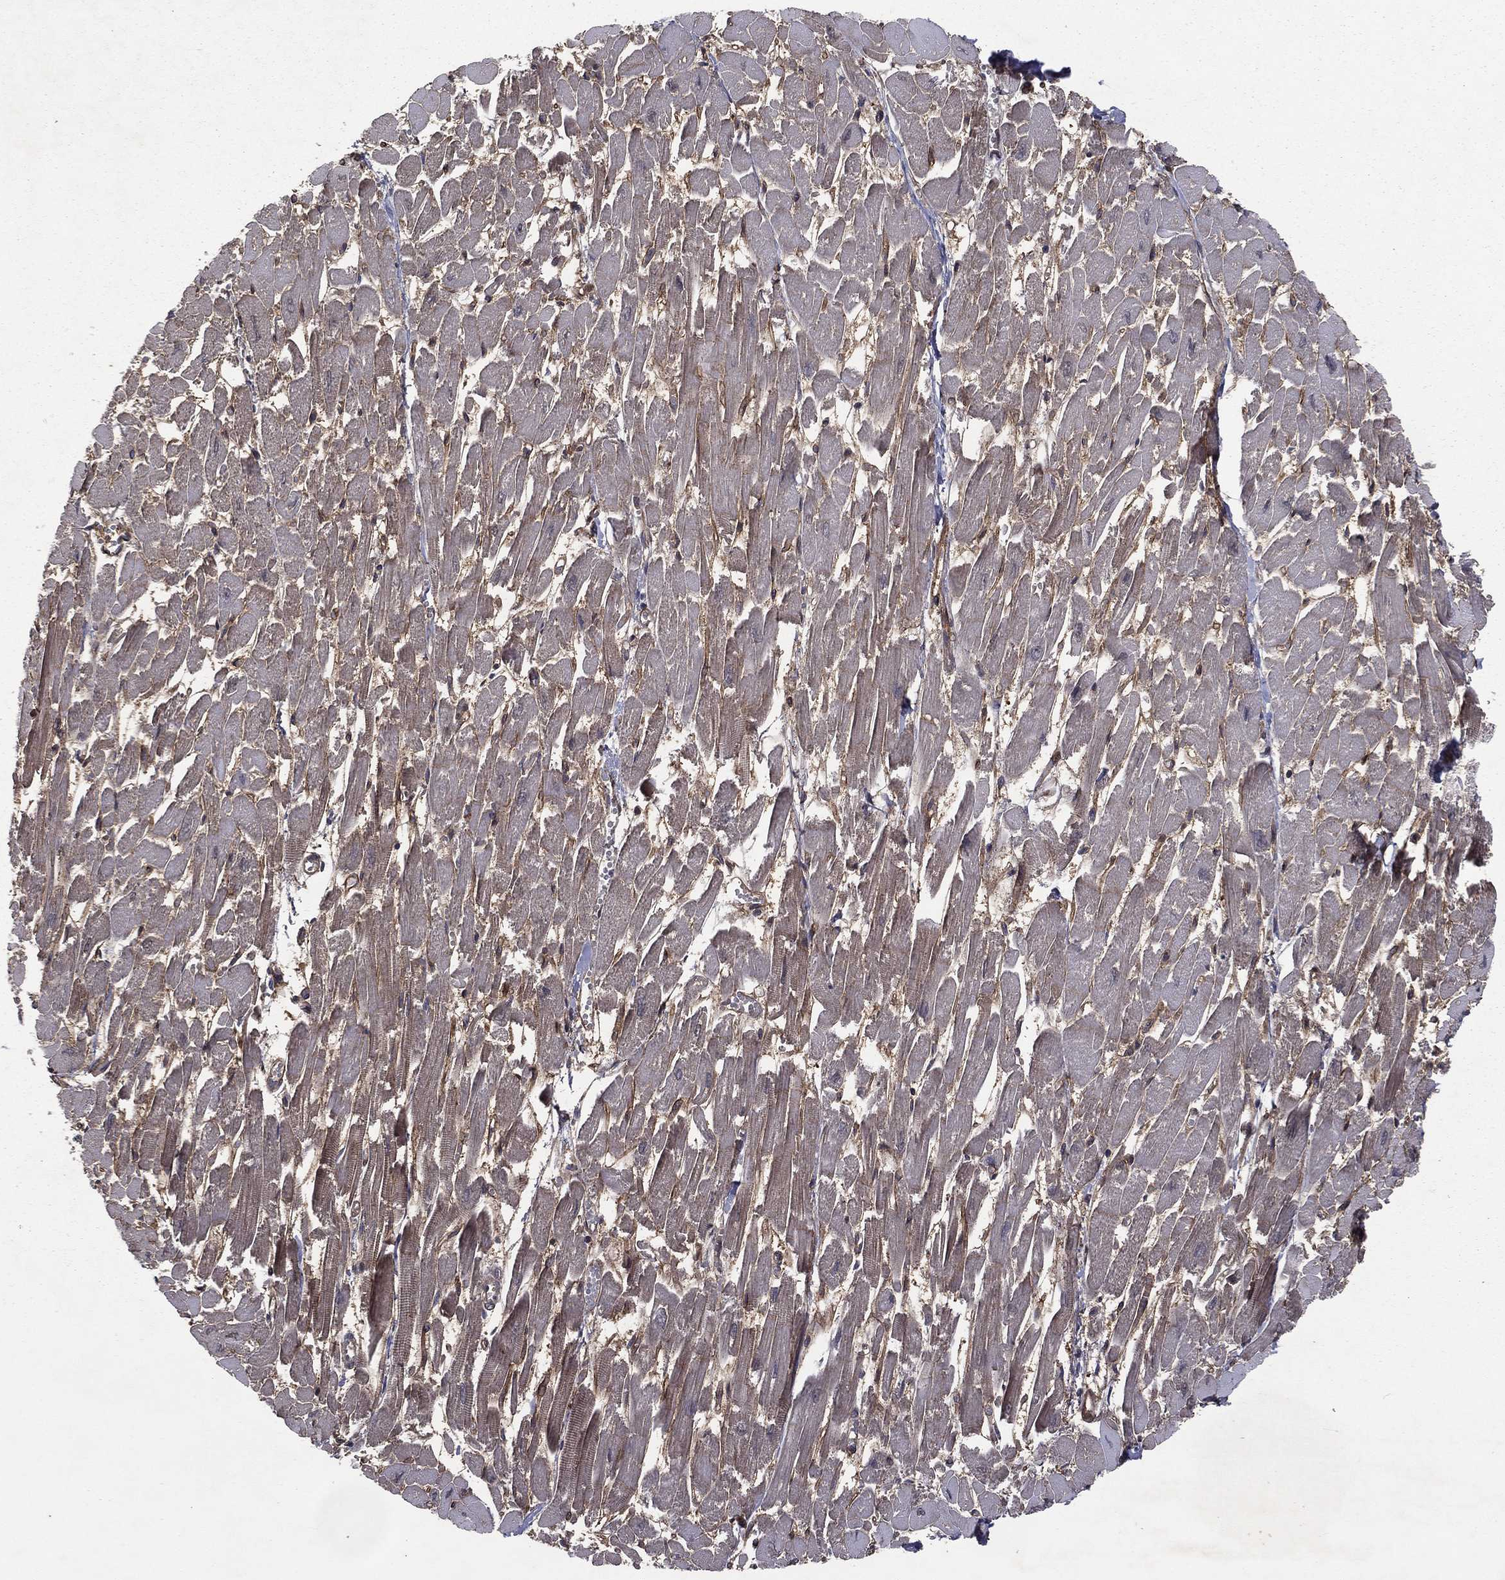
{"staining": {"intensity": "weak", "quantity": "<25%", "location": "cytoplasmic/membranous"}, "tissue": "heart muscle", "cell_type": "Cardiomyocytes", "image_type": "normal", "snomed": [{"axis": "morphology", "description": "Normal tissue, NOS"}, {"axis": "topography", "description": "Heart"}], "caption": "IHC image of benign heart muscle: human heart muscle stained with DAB displays no significant protein staining in cardiomyocytes.", "gene": "FGD1", "patient": {"sex": "female", "age": 52}}